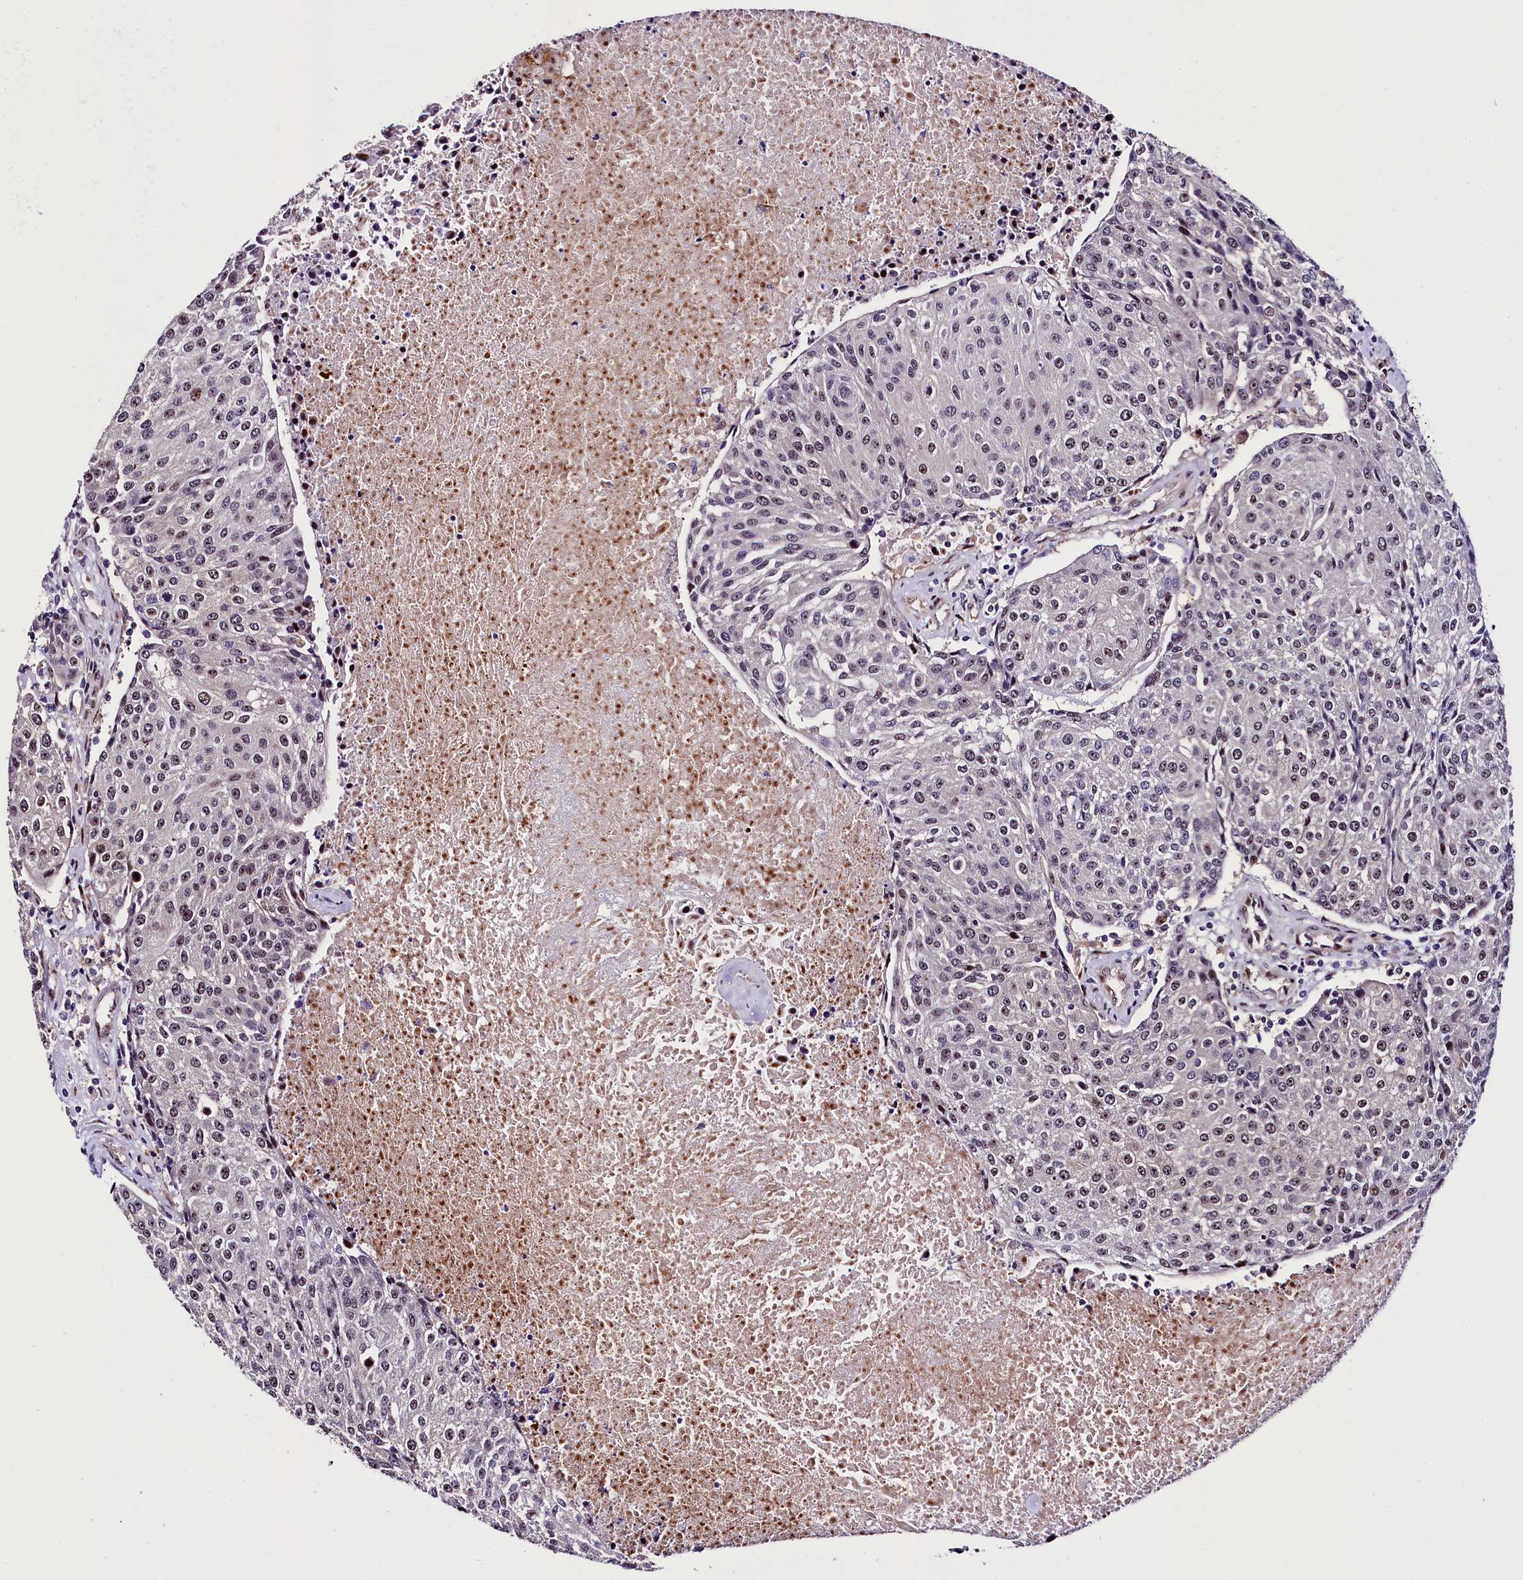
{"staining": {"intensity": "weak", "quantity": "<25%", "location": "nuclear"}, "tissue": "urothelial cancer", "cell_type": "Tumor cells", "image_type": "cancer", "snomed": [{"axis": "morphology", "description": "Urothelial carcinoma, High grade"}, {"axis": "topography", "description": "Urinary bladder"}], "caption": "Tumor cells are negative for brown protein staining in urothelial cancer. (Brightfield microscopy of DAB immunohistochemistry at high magnification).", "gene": "TRMT112", "patient": {"sex": "female", "age": 85}}